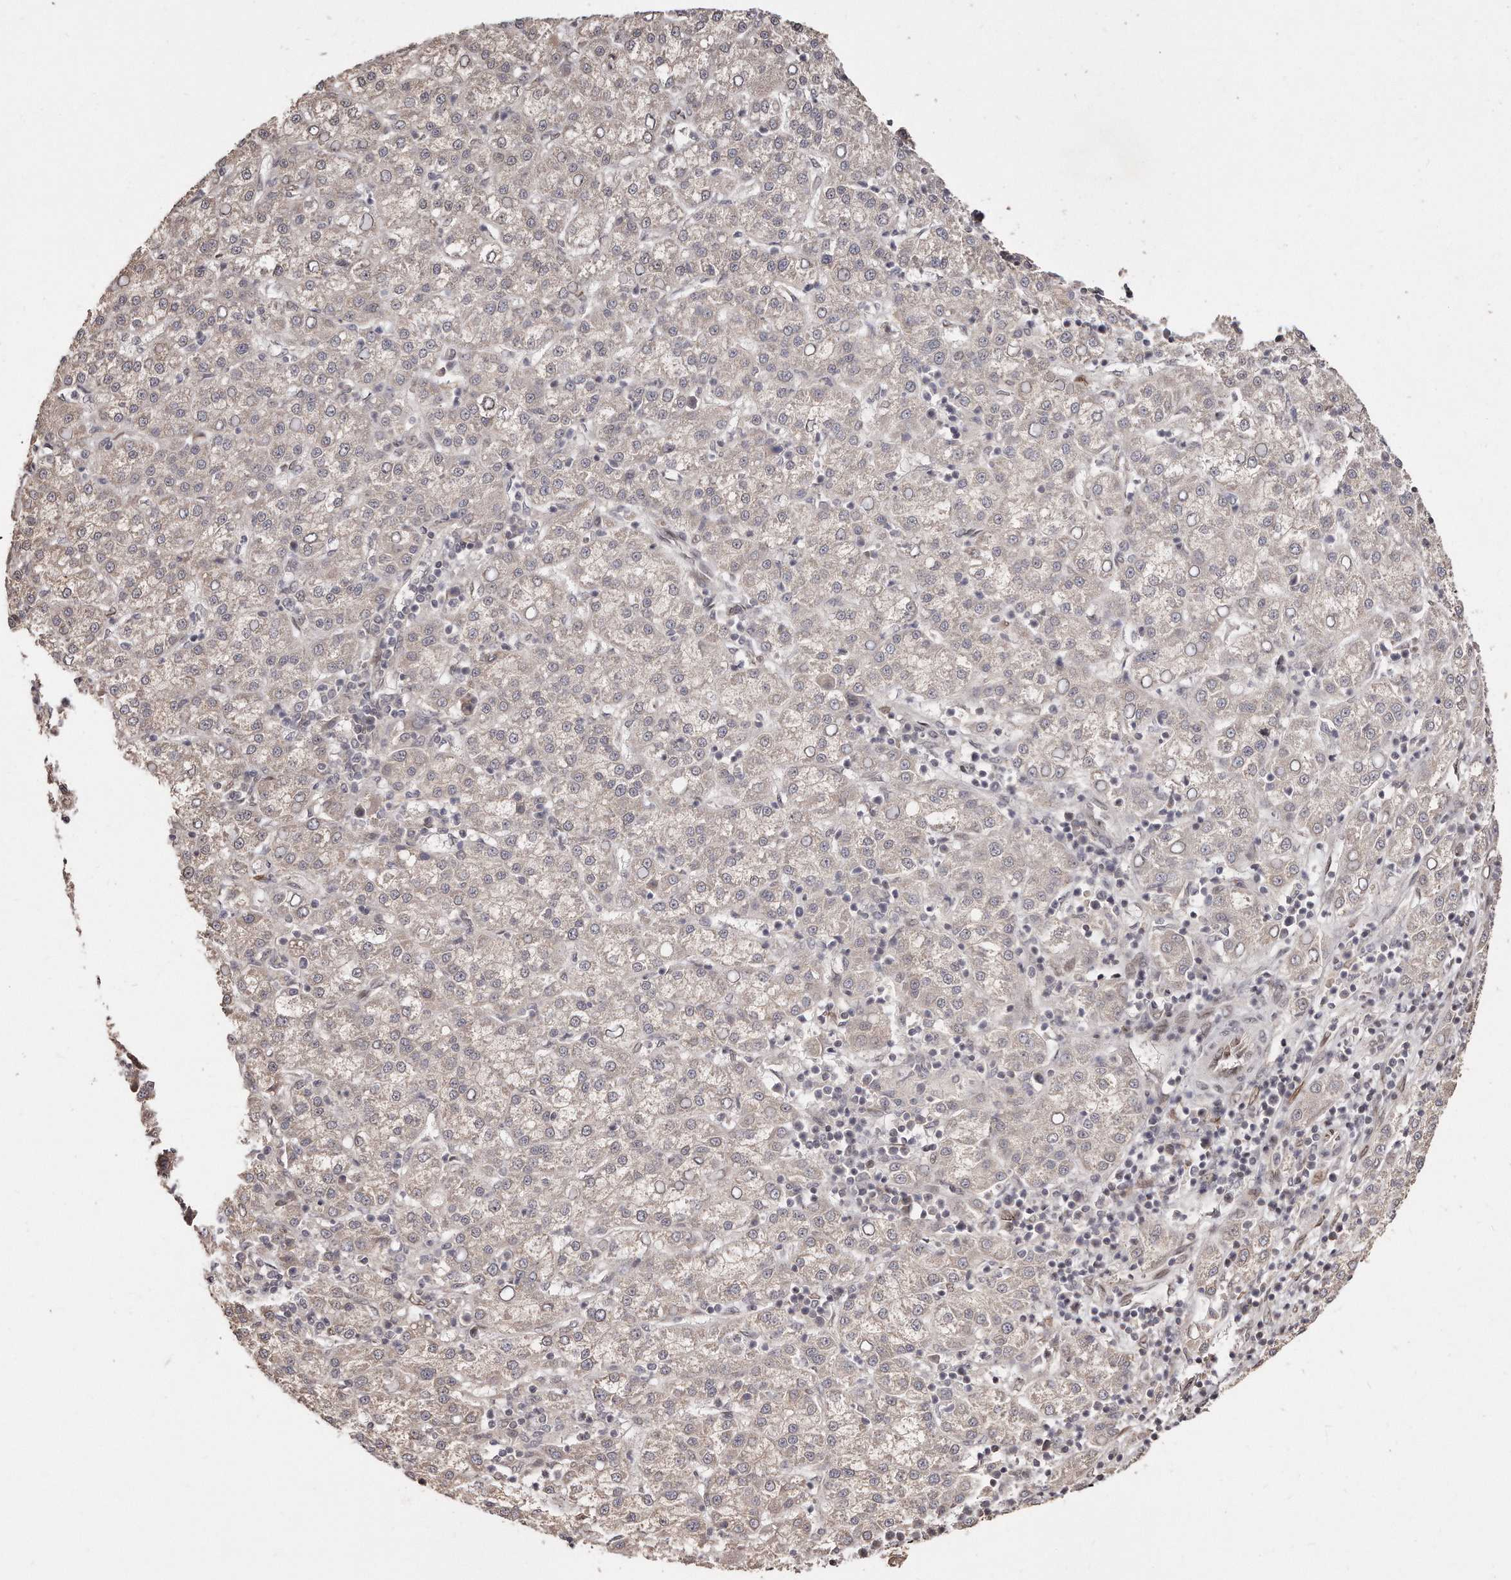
{"staining": {"intensity": "negative", "quantity": "none", "location": "none"}, "tissue": "liver cancer", "cell_type": "Tumor cells", "image_type": "cancer", "snomed": [{"axis": "morphology", "description": "Carcinoma, Hepatocellular, NOS"}, {"axis": "topography", "description": "Liver"}], "caption": "DAB immunohistochemical staining of human liver hepatocellular carcinoma exhibits no significant staining in tumor cells.", "gene": "HASPIN", "patient": {"sex": "female", "age": 58}}